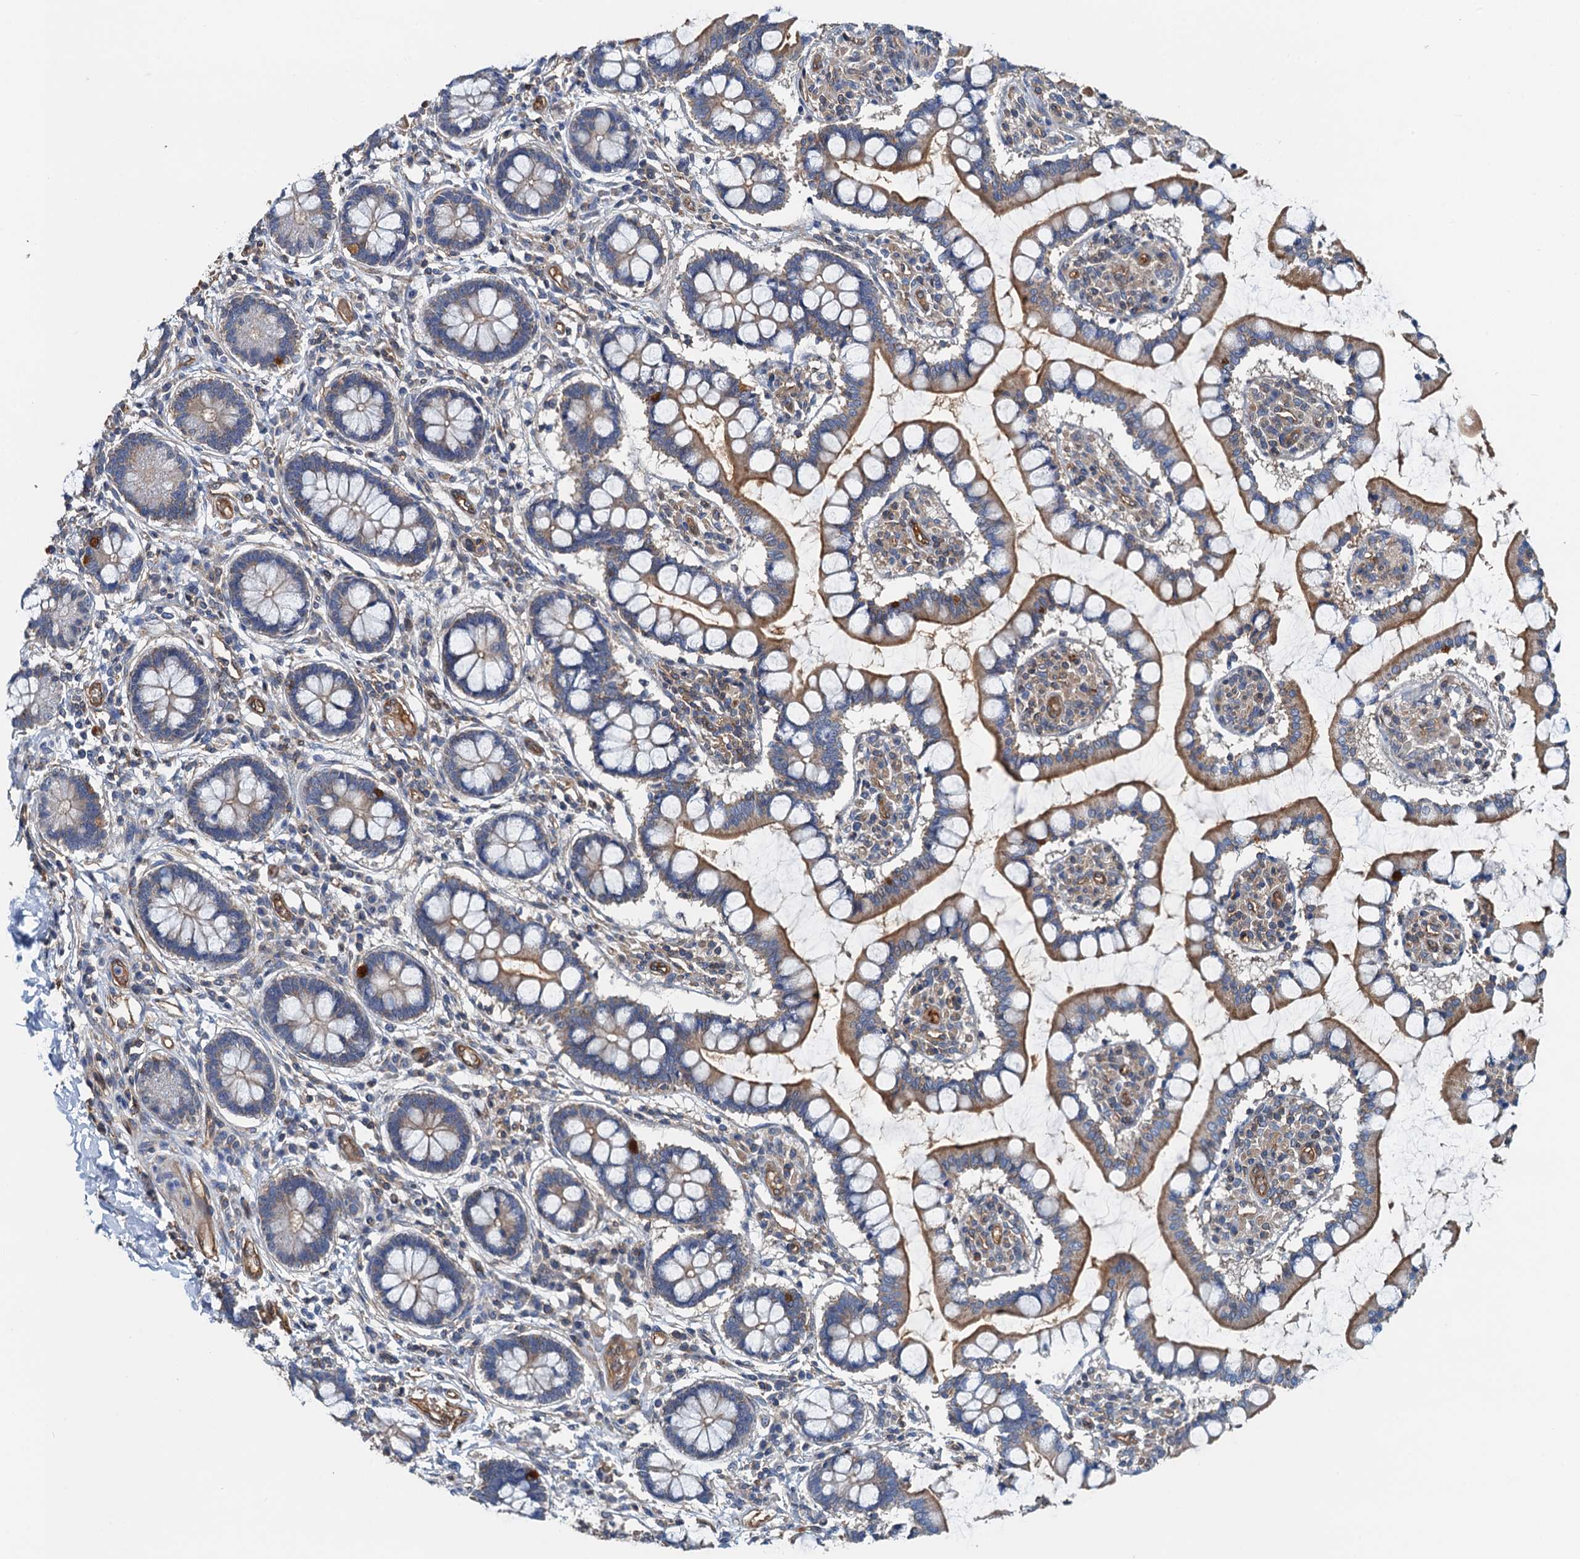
{"staining": {"intensity": "moderate", "quantity": ">75%", "location": "cytoplasmic/membranous"}, "tissue": "small intestine", "cell_type": "Glandular cells", "image_type": "normal", "snomed": [{"axis": "morphology", "description": "Normal tissue, NOS"}, {"axis": "topography", "description": "Small intestine"}], "caption": "A brown stain labels moderate cytoplasmic/membranous expression of a protein in glandular cells of unremarkable small intestine.", "gene": "ROGDI", "patient": {"sex": "male", "age": 52}}